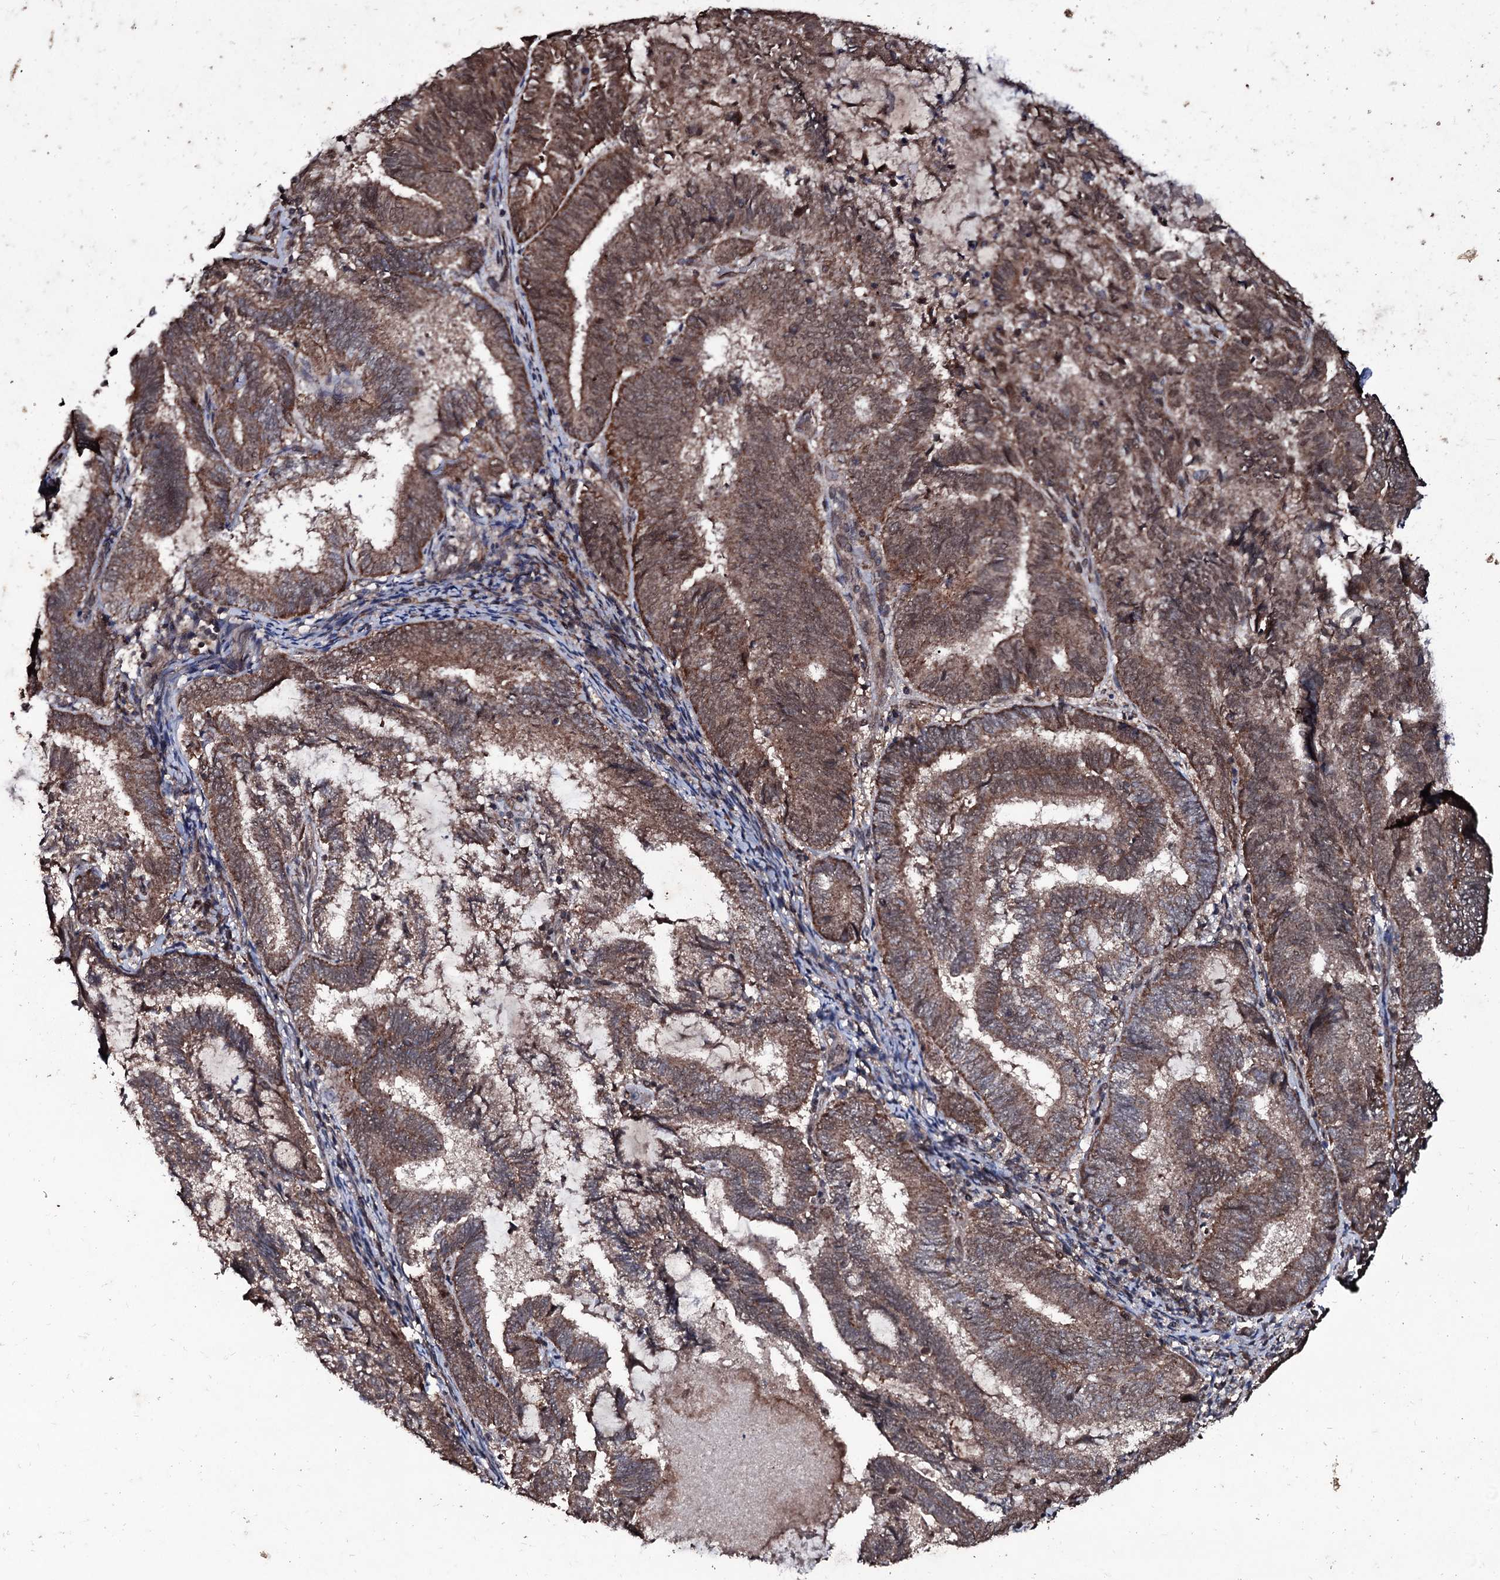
{"staining": {"intensity": "moderate", "quantity": ">75%", "location": "cytoplasmic/membranous,nuclear"}, "tissue": "endometrial cancer", "cell_type": "Tumor cells", "image_type": "cancer", "snomed": [{"axis": "morphology", "description": "Adenocarcinoma, NOS"}, {"axis": "topography", "description": "Endometrium"}], "caption": "Tumor cells display medium levels of moderate cytoplasmic/membranous and nuclear positivity in about >75% of cells in human endometrial adenocarcinoma.", "gene": "MRPS31", "patient": {"sex": "female", "age": 80}}